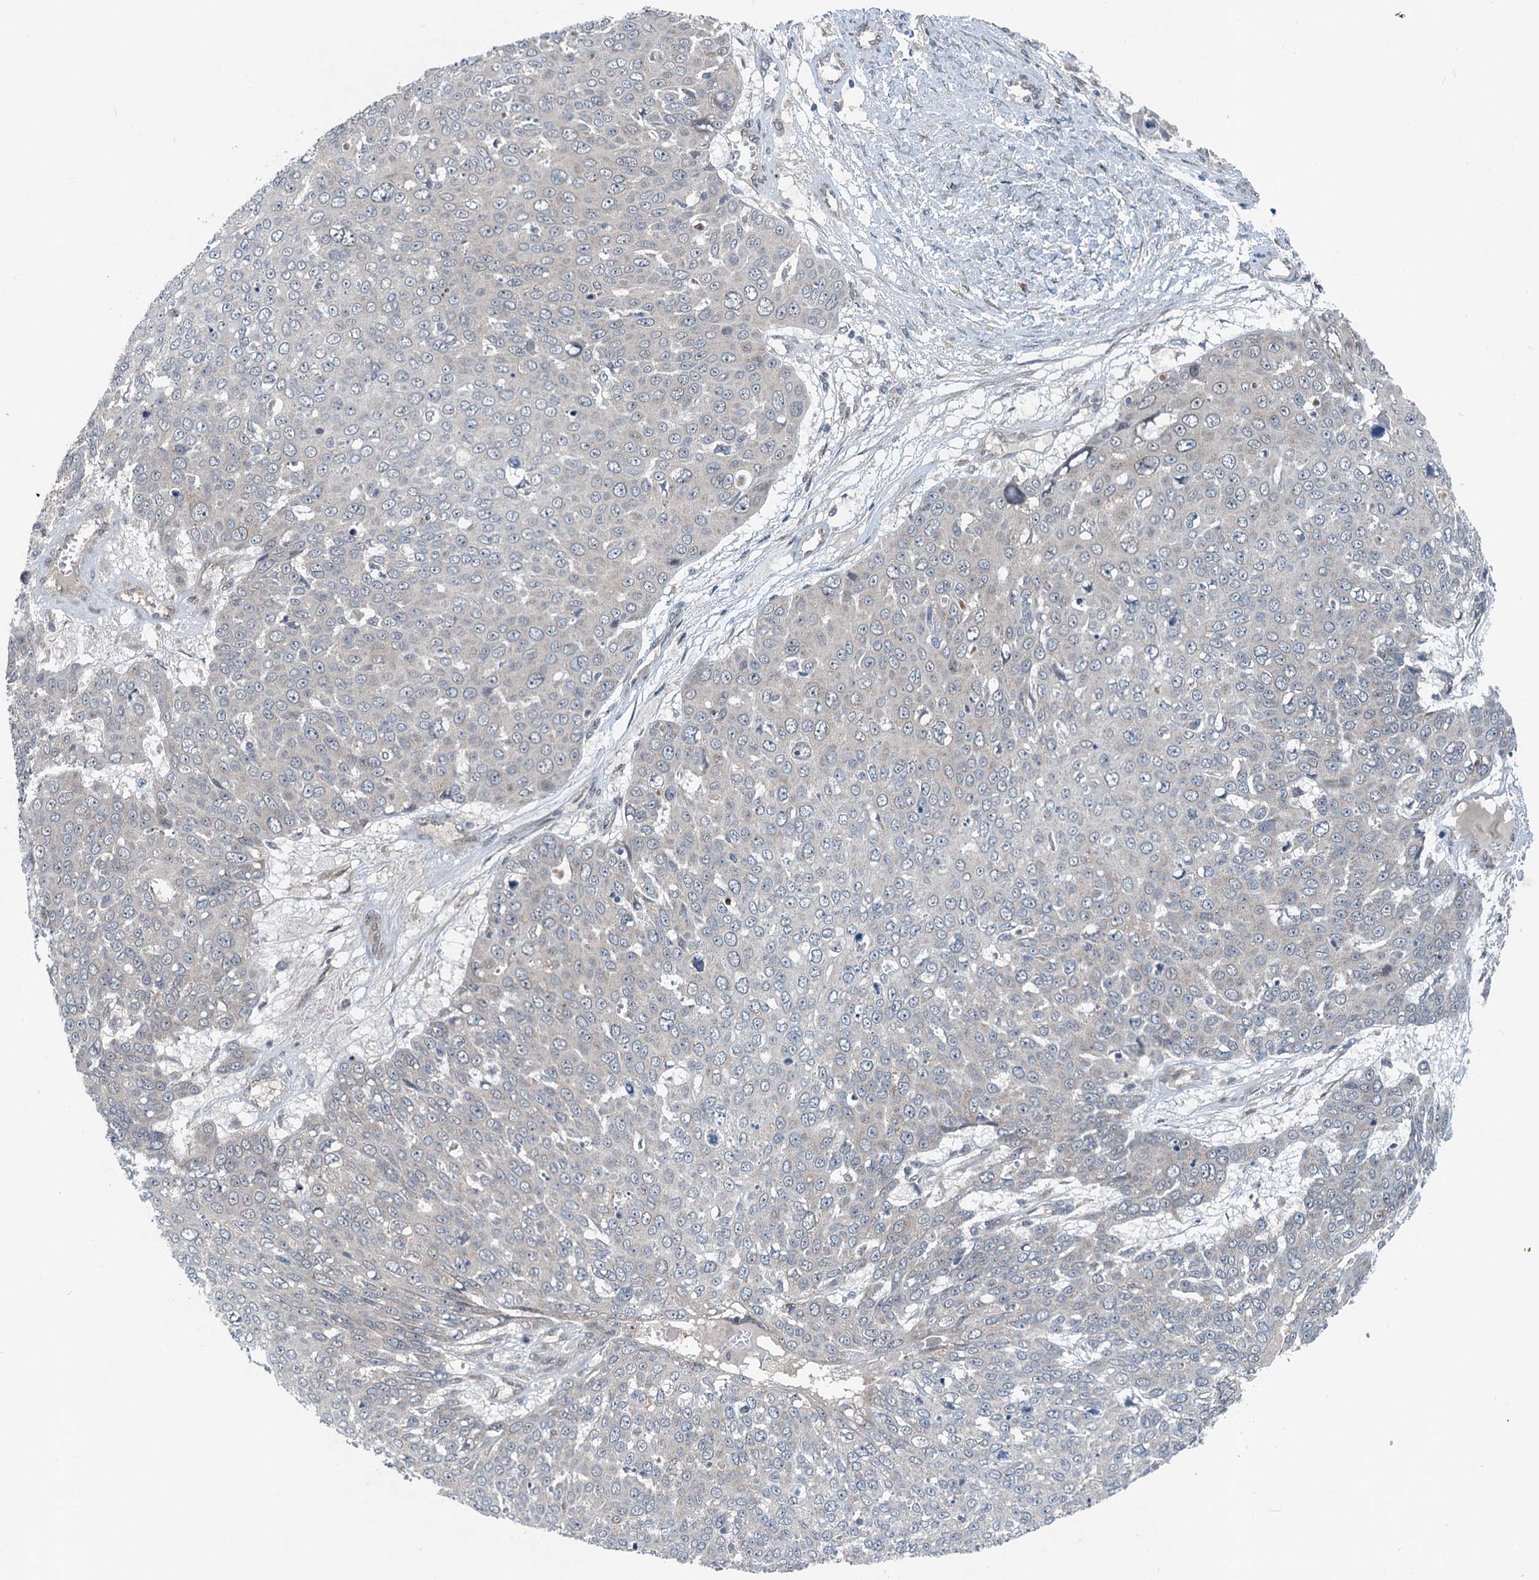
{"staining": {"intensity": "weak", "quantity": "<25%", "location": "cytoplasmic/membranous"}, "tissue": "skin cancer", "cell_type": "Tumor cells", "image_type": "cancer", "snomed": [{"axis": "morphology", "description": "Squamous cell carcinoma, NOS"}, {"axis": "topography", "description": "Skin"}], "caption": "Histopathology image shows no protein expression in tumor cells of squamous cell carcinoma (skin) tissue.", "gene": "DYNC2I2", "patient": {"sex": "male", "age": 71}}